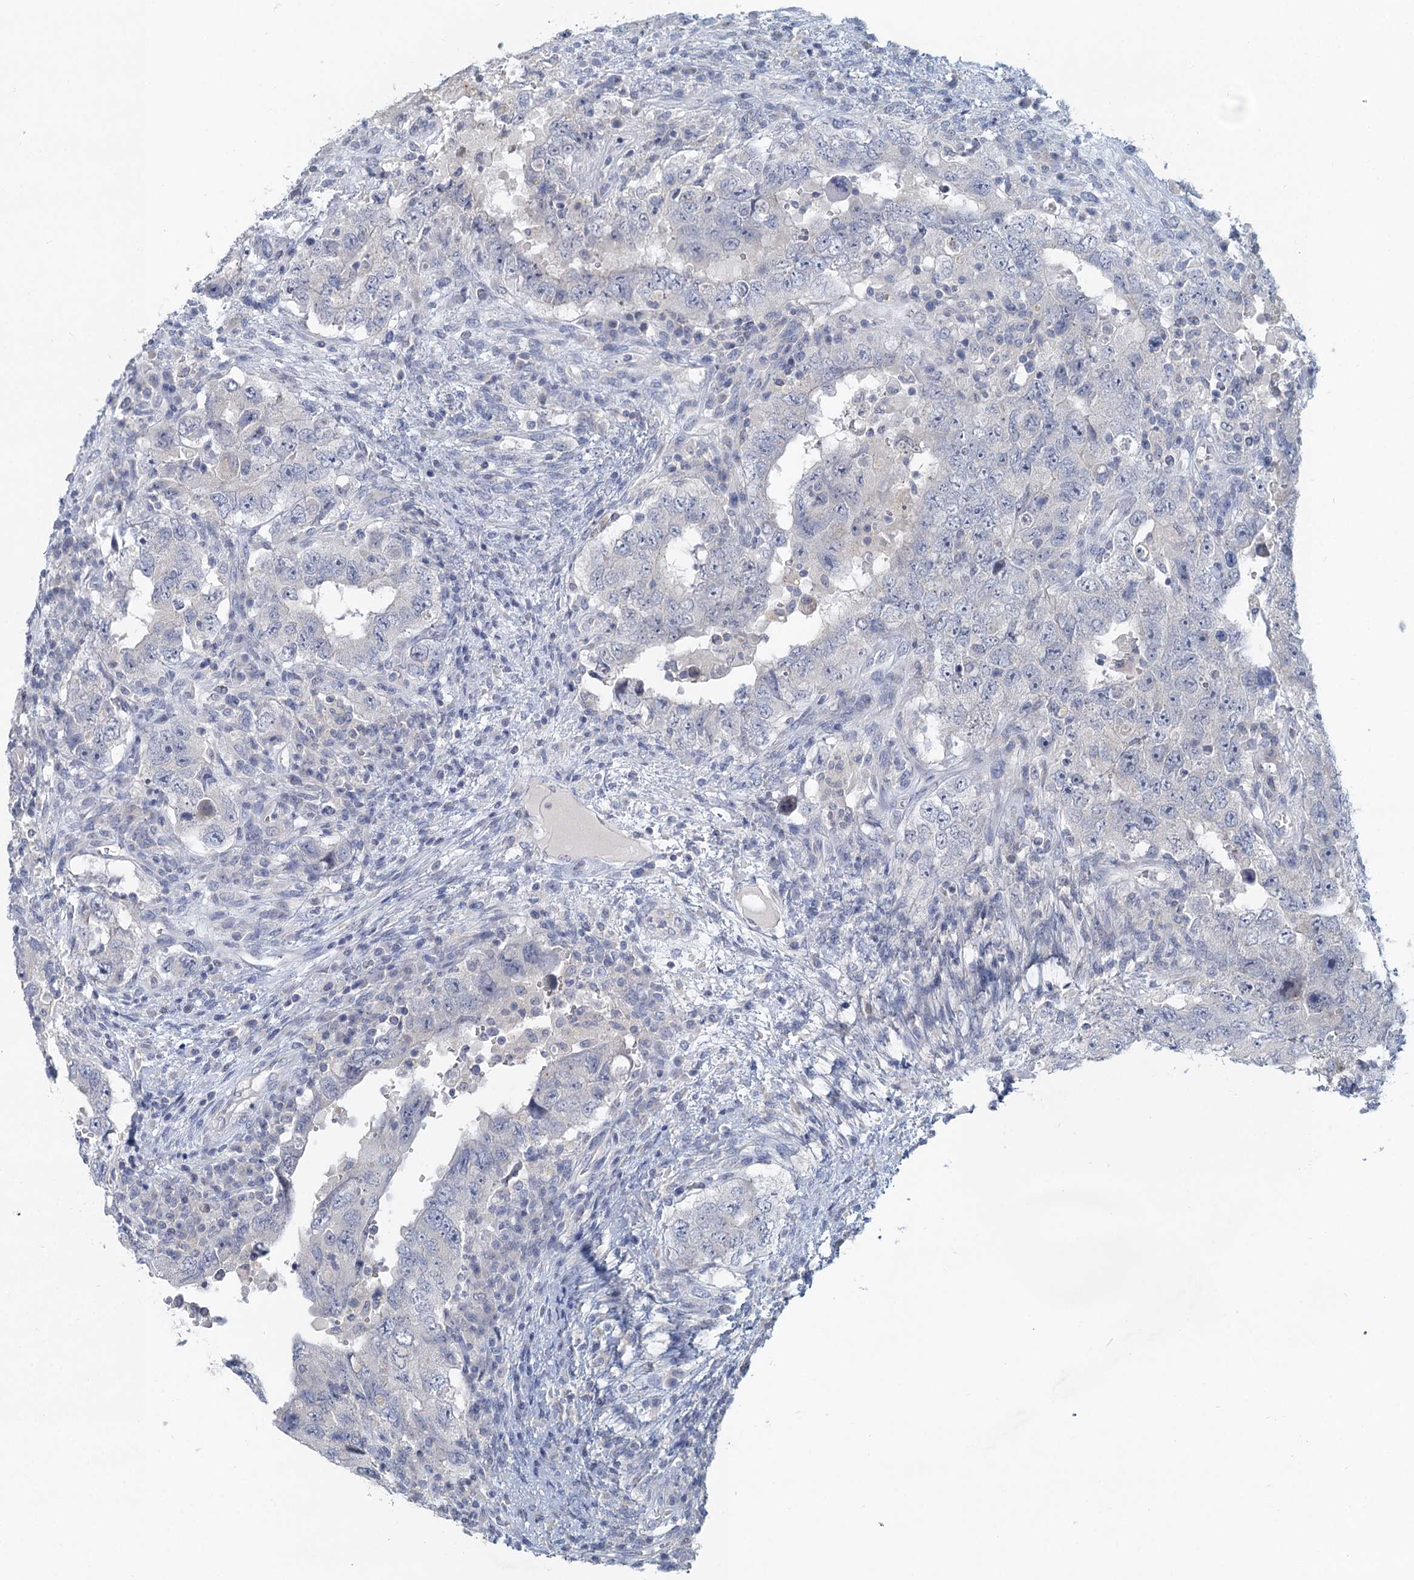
{"staining": {"intensity": "negative", "quantity": "none", "location": "none"}, "tissue": "testis cancer", "cell_type": "Tumor cells", "image_type": "cancer", "snomed": [{"axis": "morphology", "description": "Carcinoma, Embryonal, NOS"}, {"axis": "topography", "description": "Testis"}], "caption": "High power microscopy micrograph of an immunohistochemistry (IHC) photomicrograph of testis embryonal carcinoma, revealing no significant expression in tumor cells.", "gene": "MYO7B", "patient": {"sex": "male", "age": 26}}